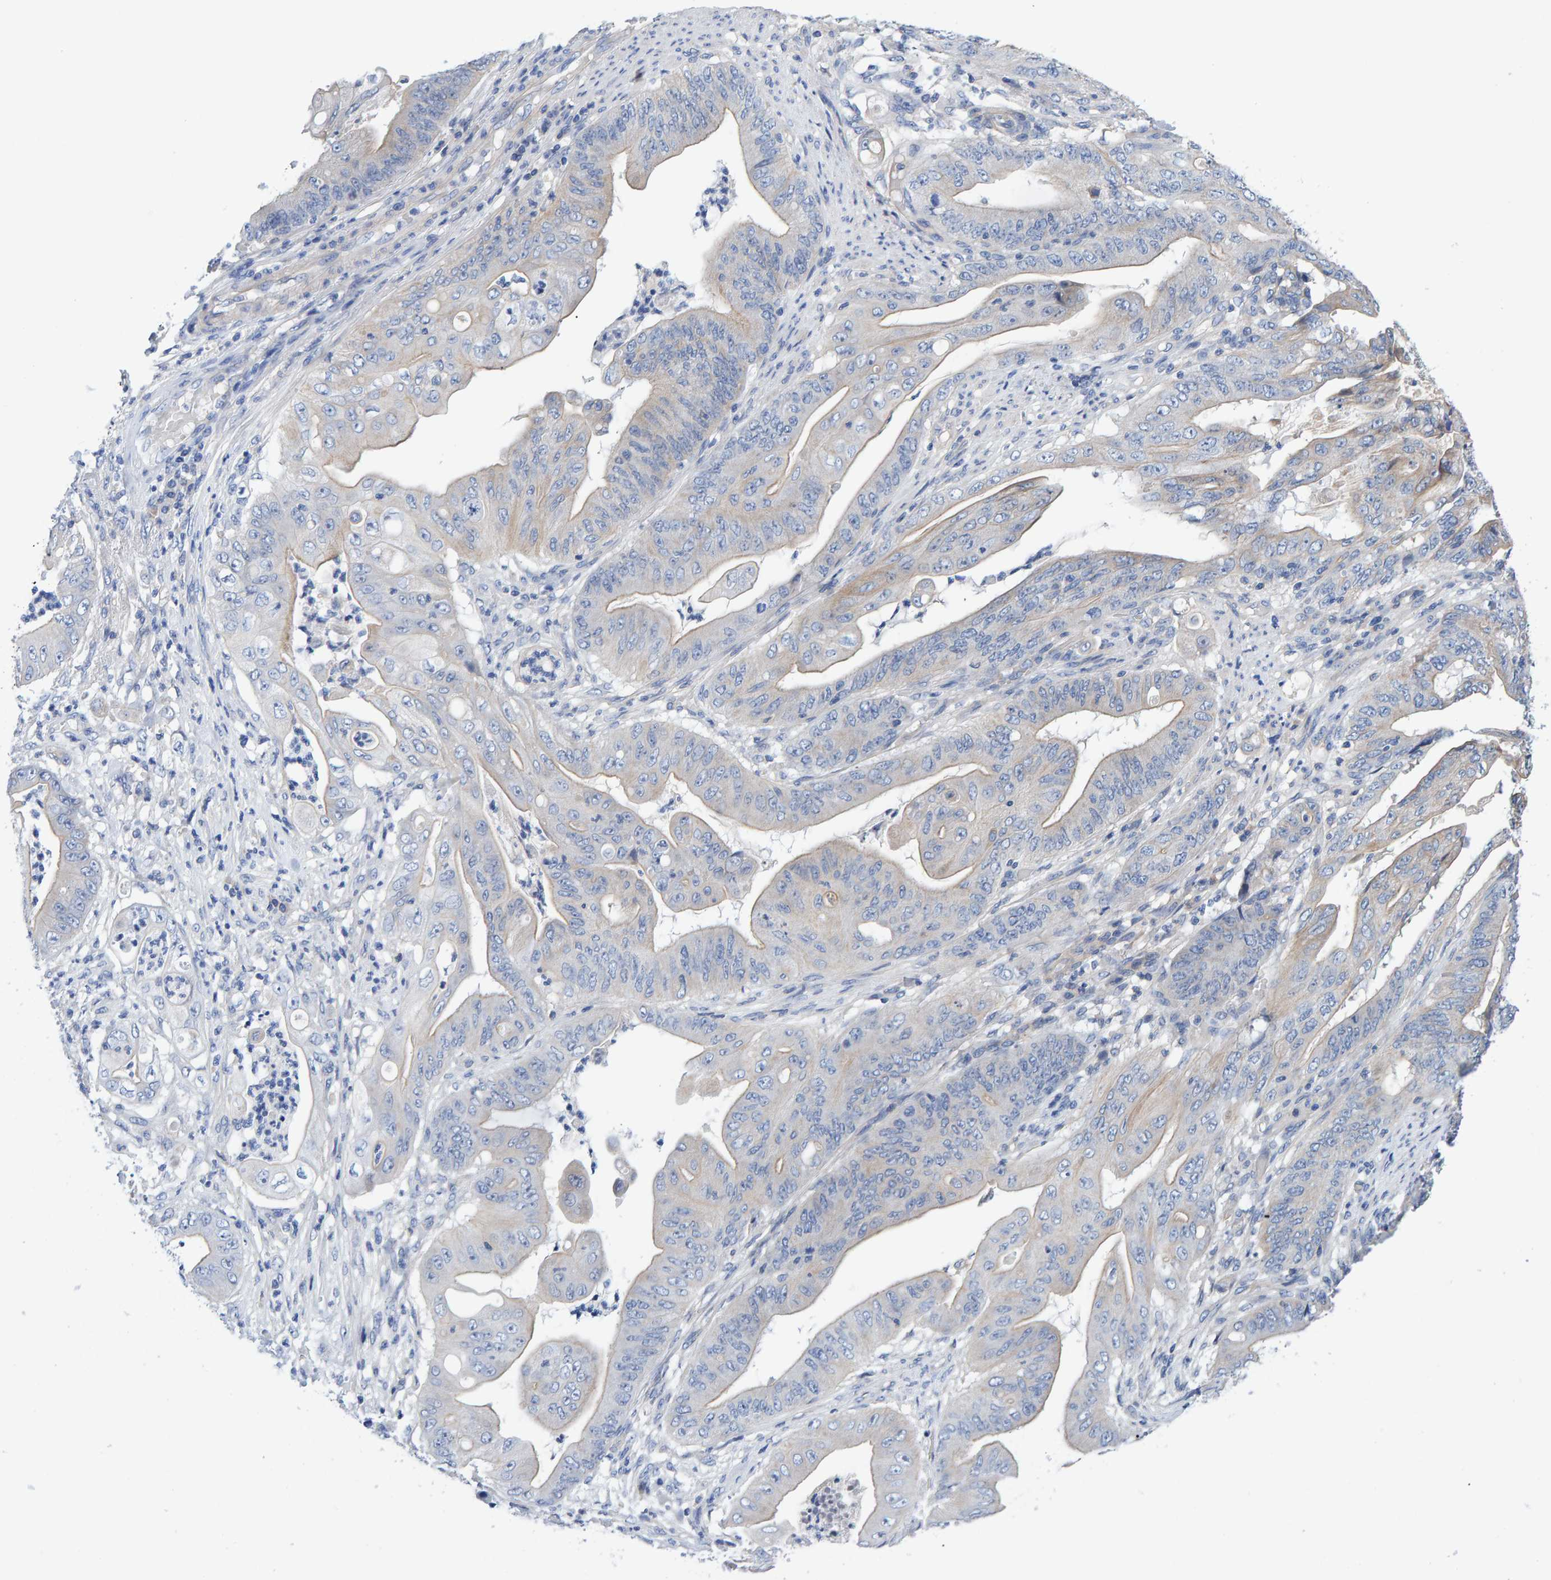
{"staining": {"intensity": "negative", "quantity": "none", "location": "none"}, "tissue": "stomach cancer", "cell_type": "Tumor cells", "image_type": "cancer", "snomed": [{"axis": "morphology", "description": "Adenocarcinoma, NOS"}, {"axis": "topography", "description": "Stomach"}], "caption": "IHC micrograph of human stomach cancer (adenocarcinoma) stained for a protein (brown), which shows no positivity in tumor cells.", "gene": "EFR3A", "patient": {"sex": "female", "age": 73}}